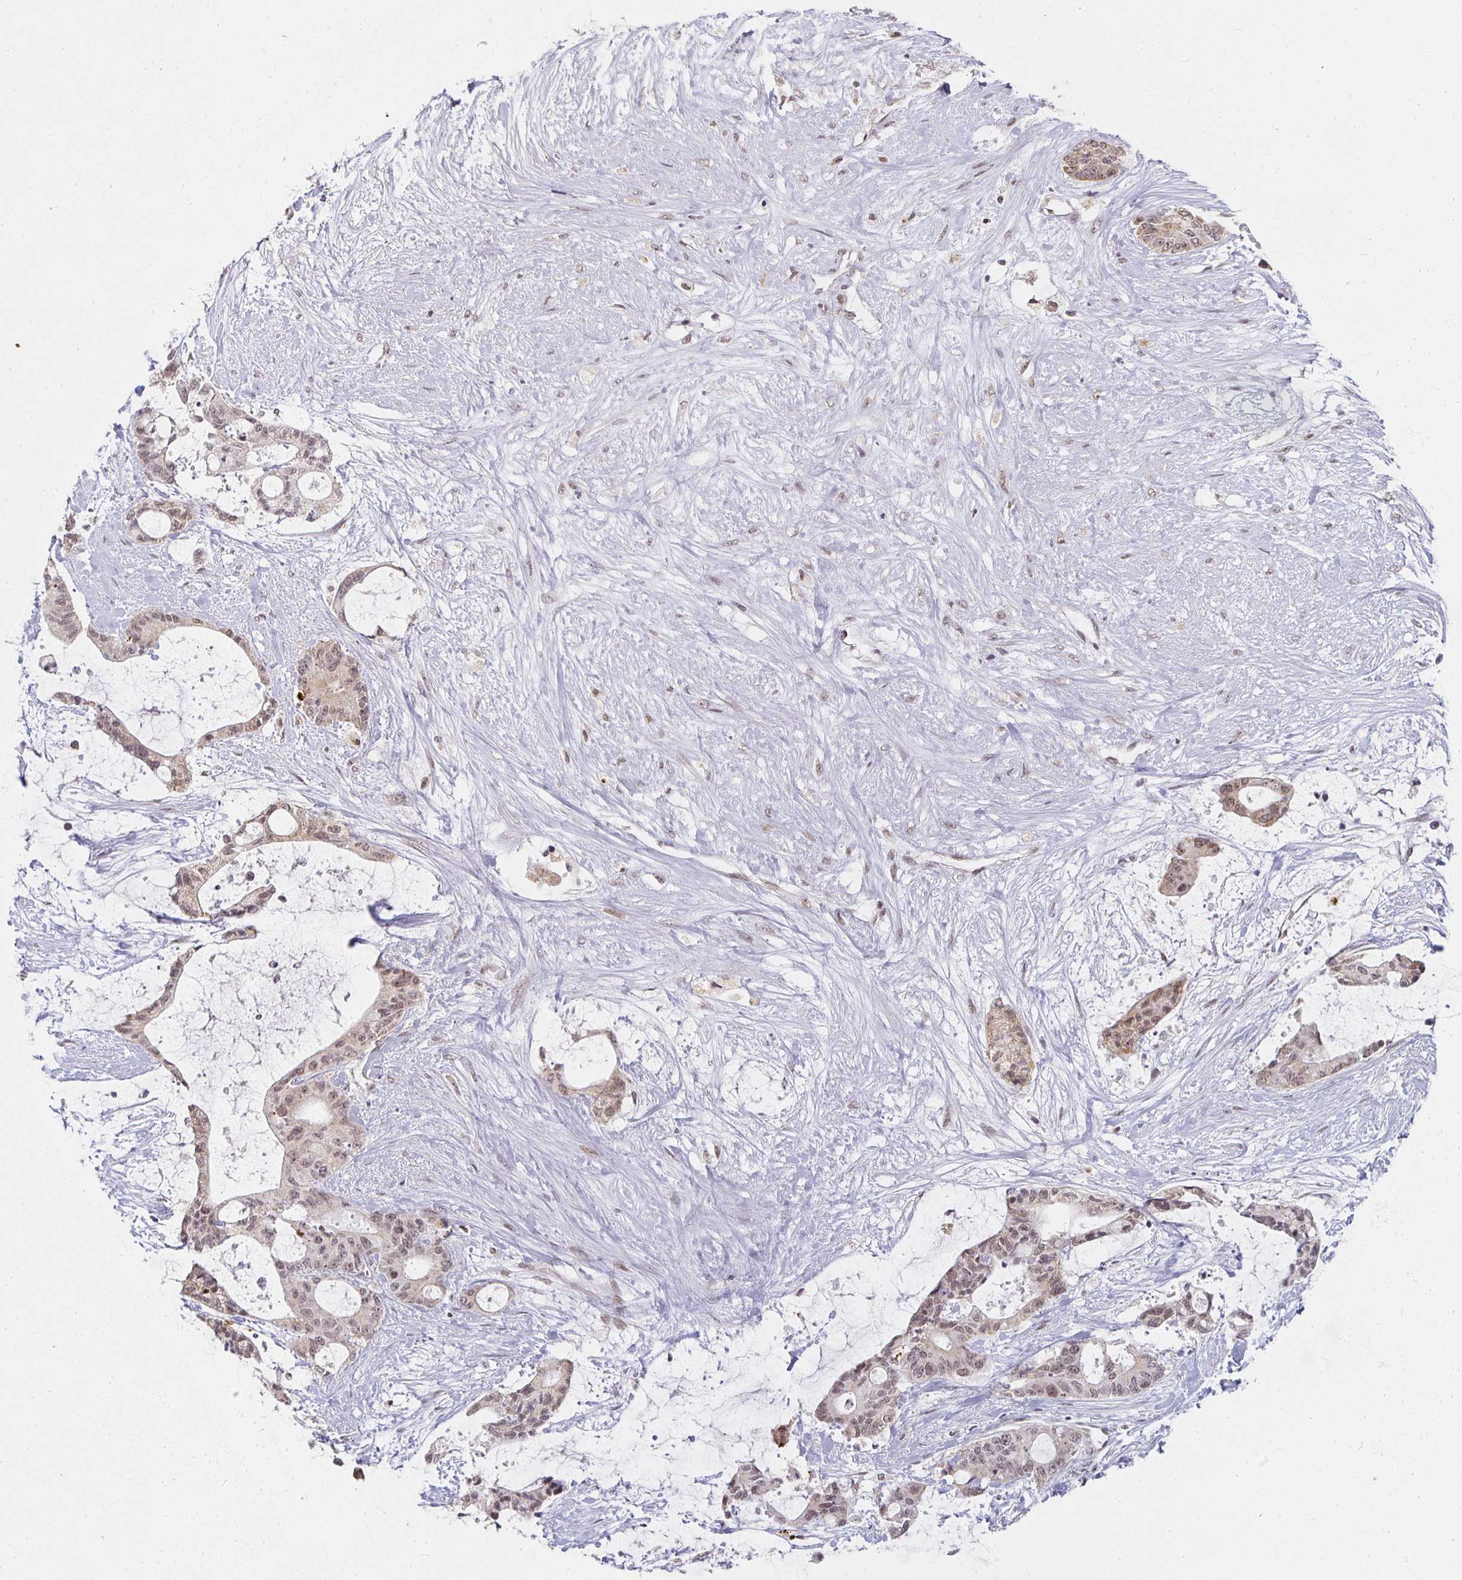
{"staining": {"intensity": "weak", "quantity": ">75%", "location": "nuclear"}, "tissue": "liver cancer", "cell_type": "Tumor cells", "image_type": "cancer", "snomed": [{"axis": "morphology", "description": "Normal tissue, NOS"}, {"axis": "morphology", "description": "Cholangiocarcinoma"}, {"axis": "topography", "description": "Liver"}, {"axis": "topography", "description": "Peripheral nerve tissue"}], "caption": "Immunohistochemistry (IHC) histopathology image of liver cancer stained for a protein (brown), which demonstrates low levels of weak nuclear expression in about >75% of tumor cells.", "gene": "SMARCA2", "patient": {"sex": "female", "age": 73}}